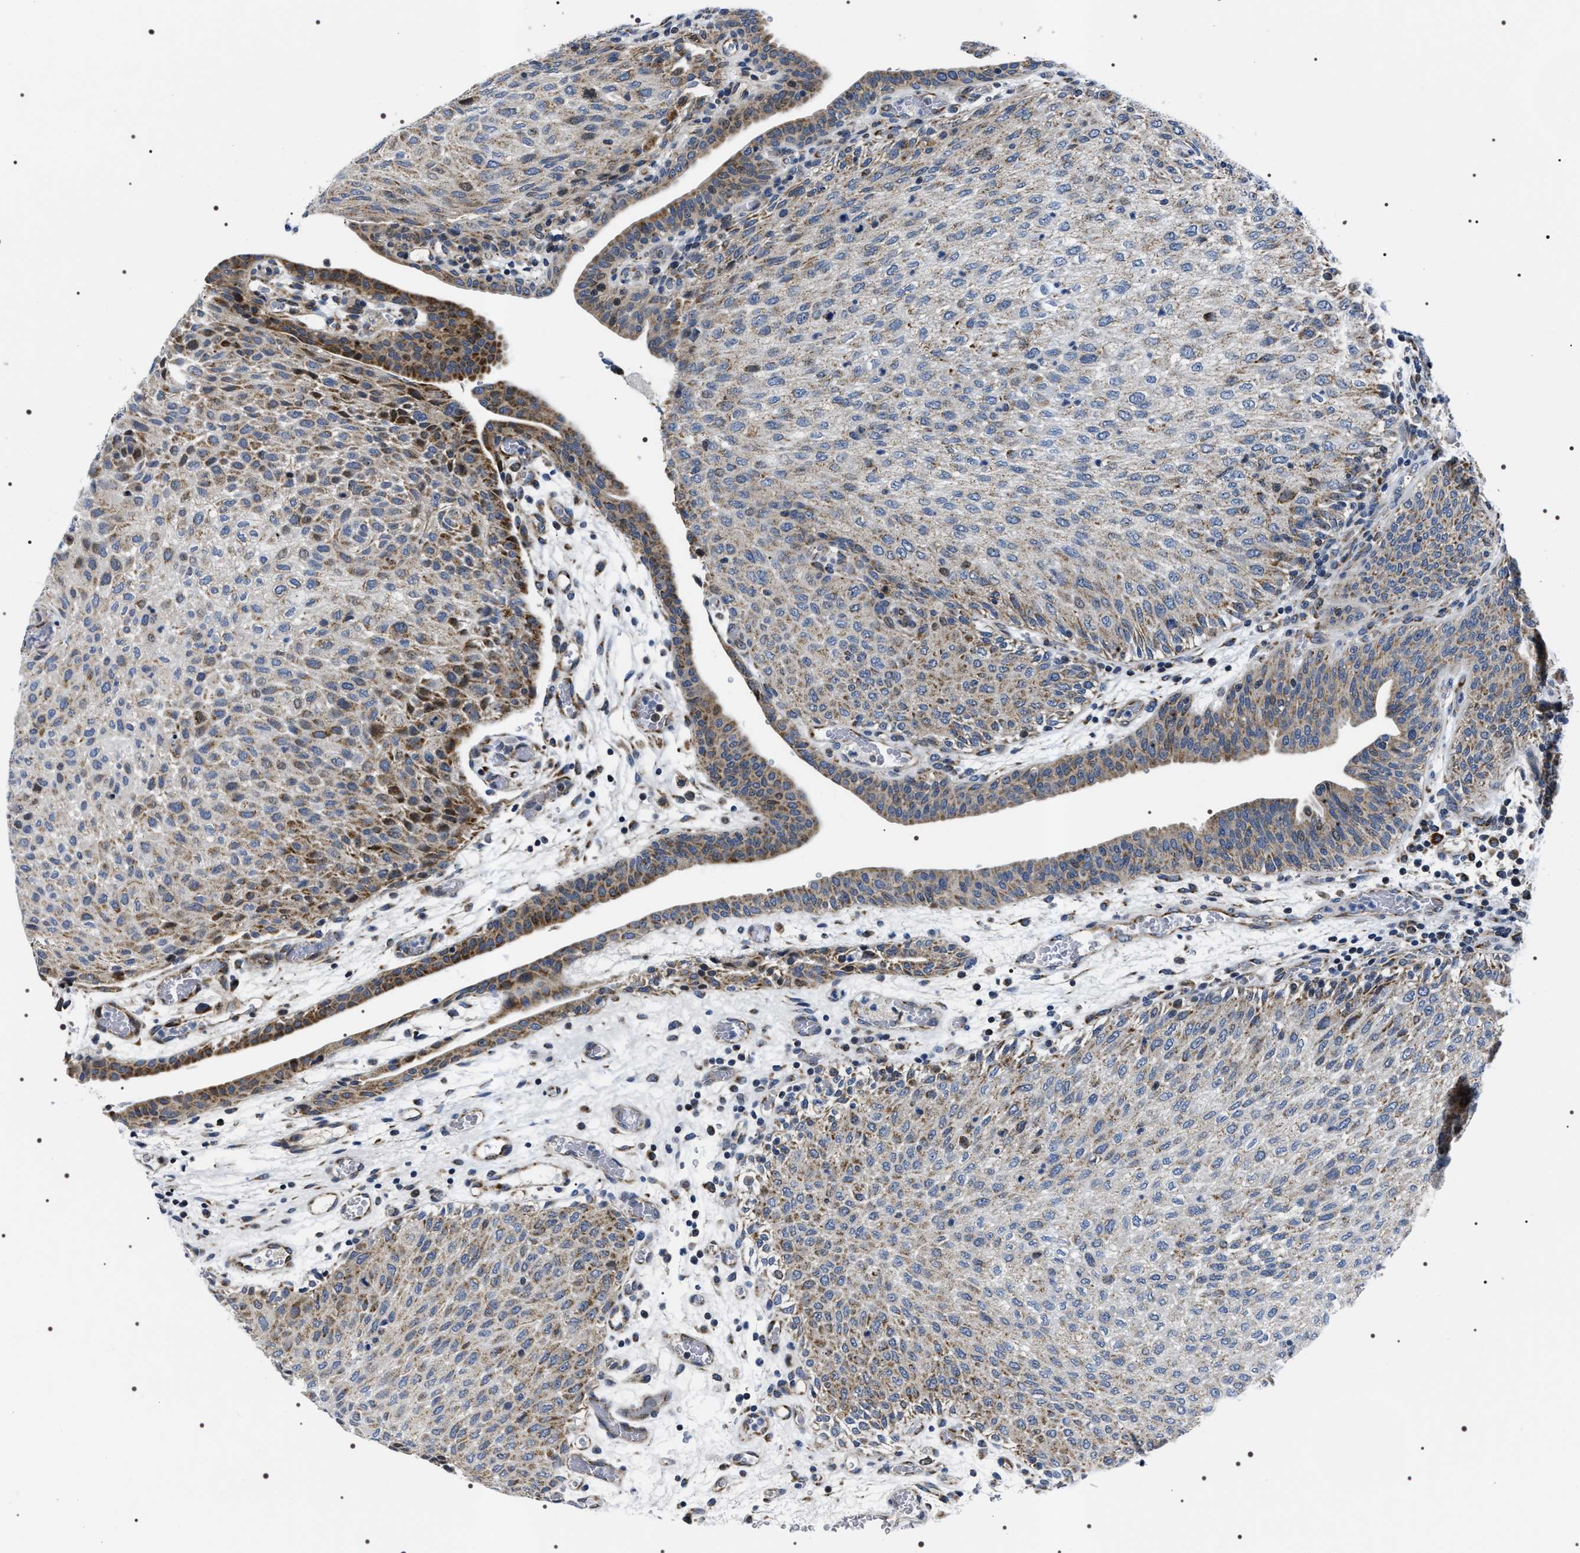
{"staining": {"intensity": "moderate", "quantity": "<25%", "location": "cytoplasmic/membranous"}, "tissue": "urothelial cancer", "cell_type": "Tumor cells", "image_type": "cancer", "snomed": [{"axis": "morphology", "description": "Urothelial carcinoma, Low grade"}, {"axis": "morphology", "description": "Urothelial carcinoma, High grade"}, {"axis": "topography", "description": "Urinary bladder"}], "caption": "A brown stain shows moderate cytoplasmic/membranous expression of a protein in high-grade urothelial carcinoma tumor cells.", "gene": "NTMT1", "patient": {"sex": "male", "age": 35}}